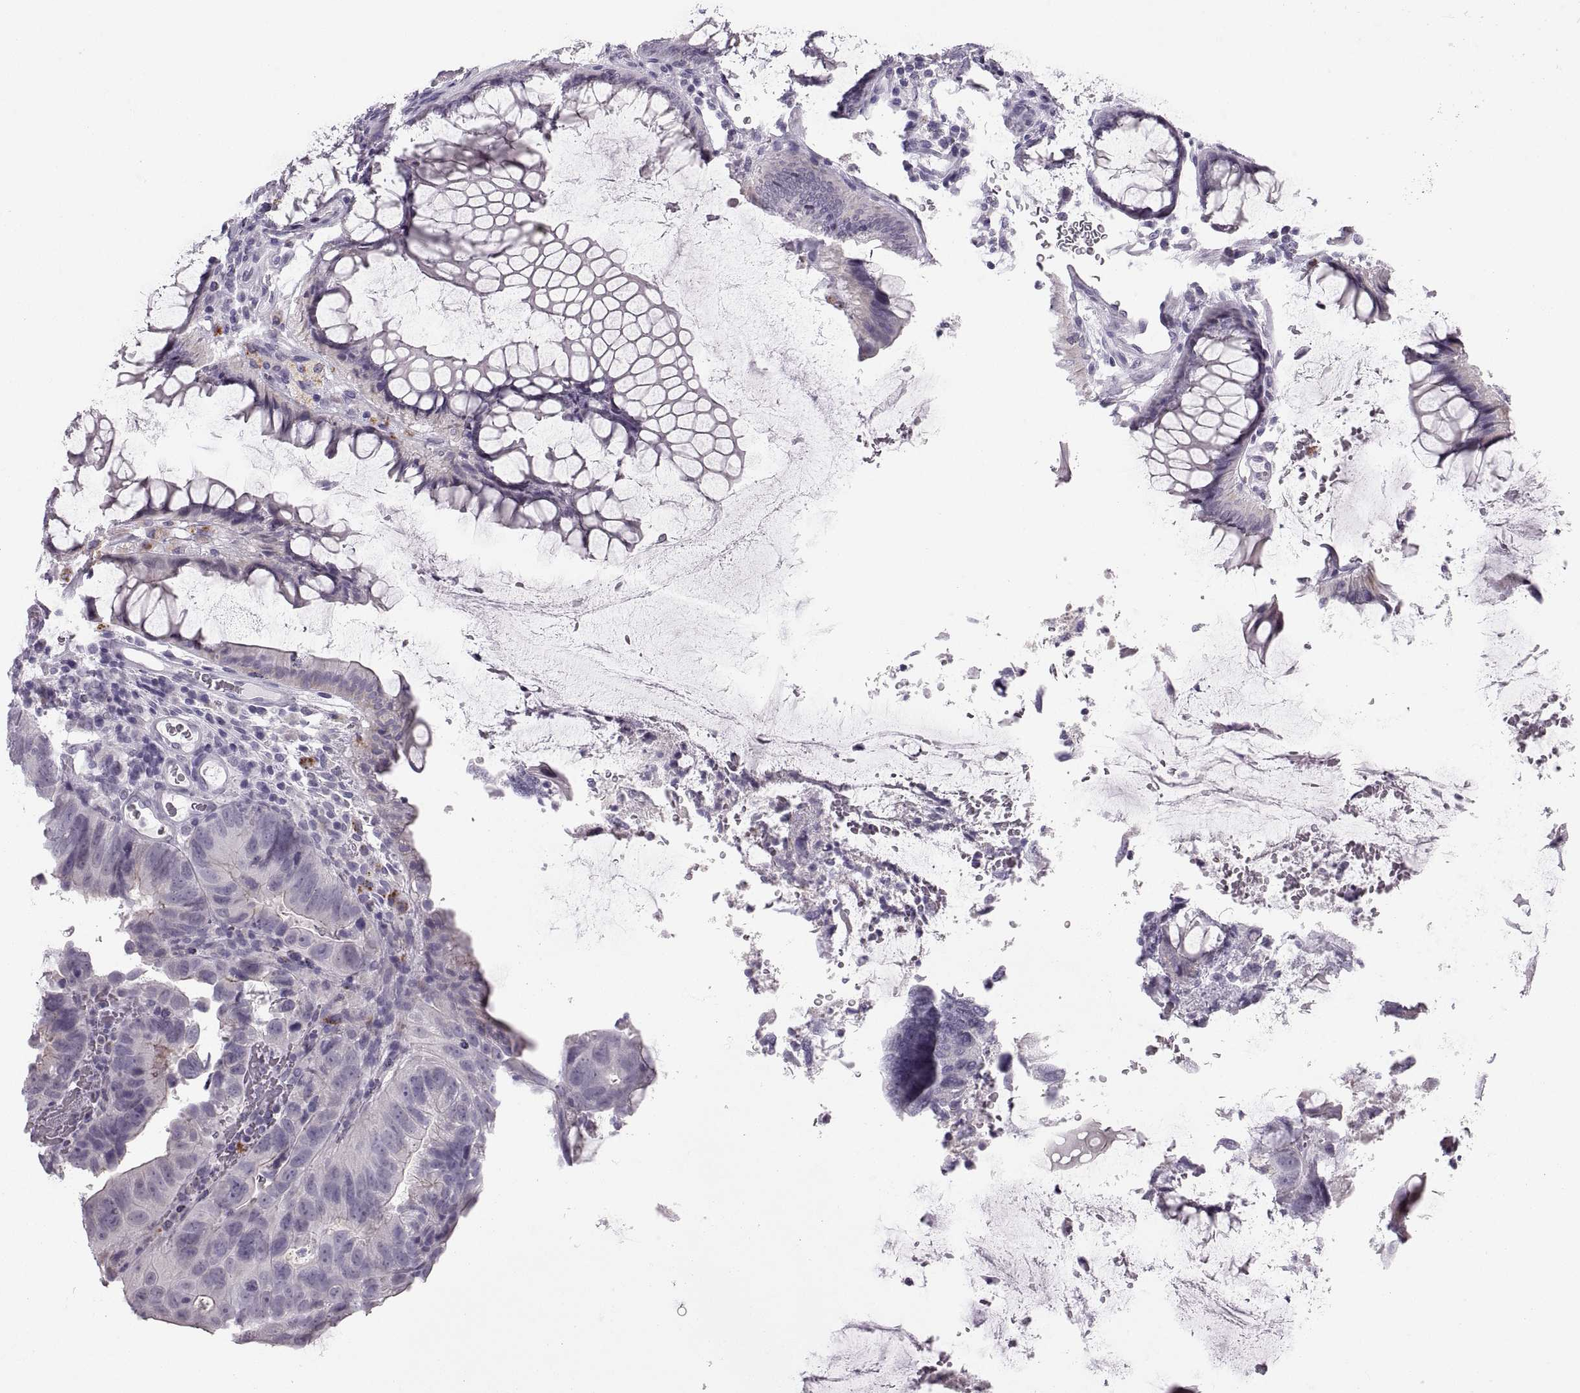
{"staining": {"intensity": "negative", "quantity": "none", "location": "none"}, "tissue": "colorectal cancer", "cell_type": "Tumor cells", "image_type": "cancer", "snomed": [{"axis": "morphology", "description": "Adenocarcinoma, NOS"}, {"axis": "topography", "description": "Colon"}], "caption": "This is an IHC photomicrograph of colorectal cancer. There is no expression in tumor cells.", "gene": "QRICH2", "patient": {"sex": "female", "age": 67}}